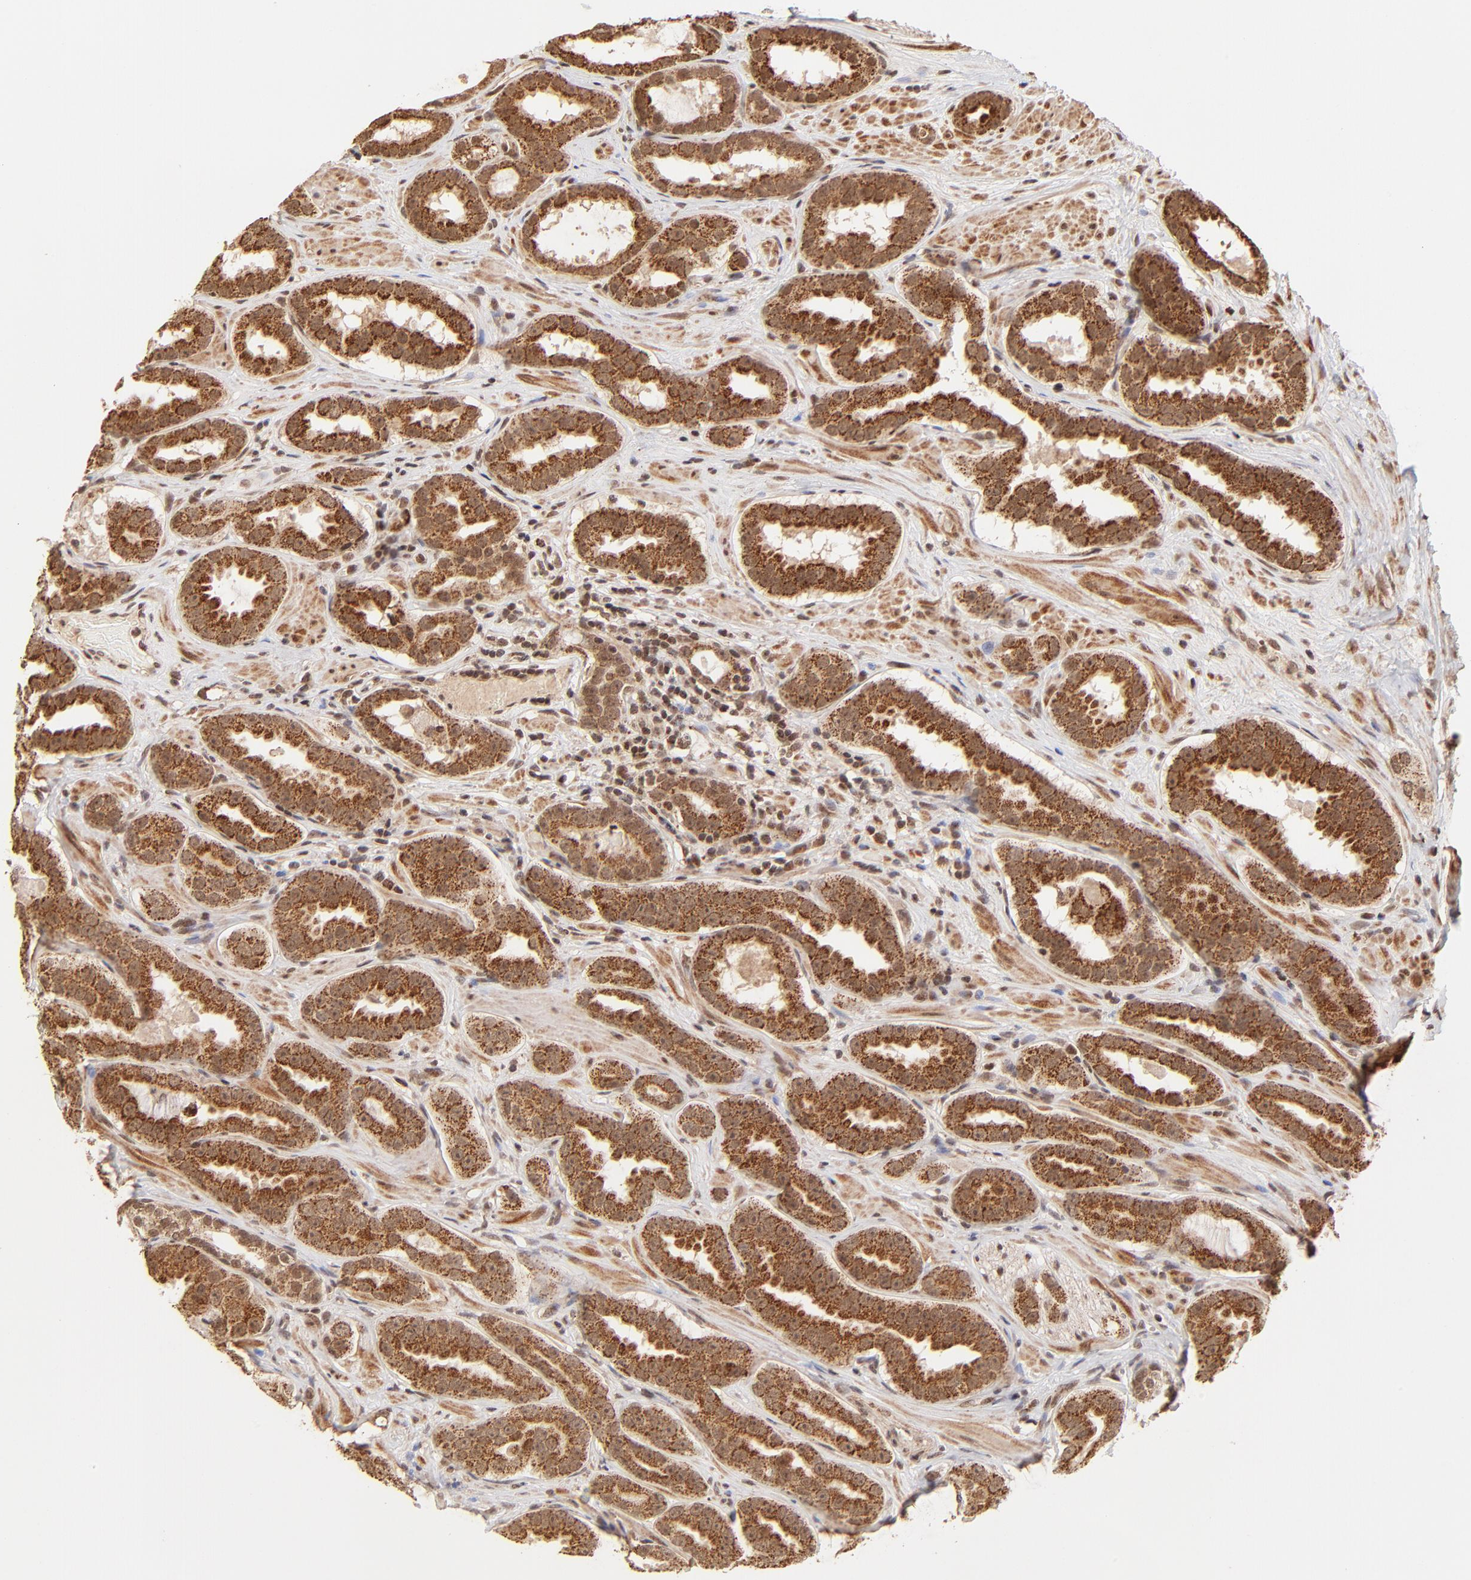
{"staining": {"intensity": "strong", "quantity": ">75%", "location": "cytoplasmic/membranous"}, "tissue": "prostate cancer", "cell_type": "Tumor cells", "image_type": "cancer", "snomed": [{"axis": "morphology", "description": "Adenocarcinoma, Low grade"}, {"axis": "topography", "description": "Prostate"}], "caption": "An image of human prostate low-grade adenocarcinoma stained for a protein reveals strong cytoplasmic/membranous brown staining in tumor cells.", "gene": "MED15", "patient": {"sex": "male", "age": 59}}